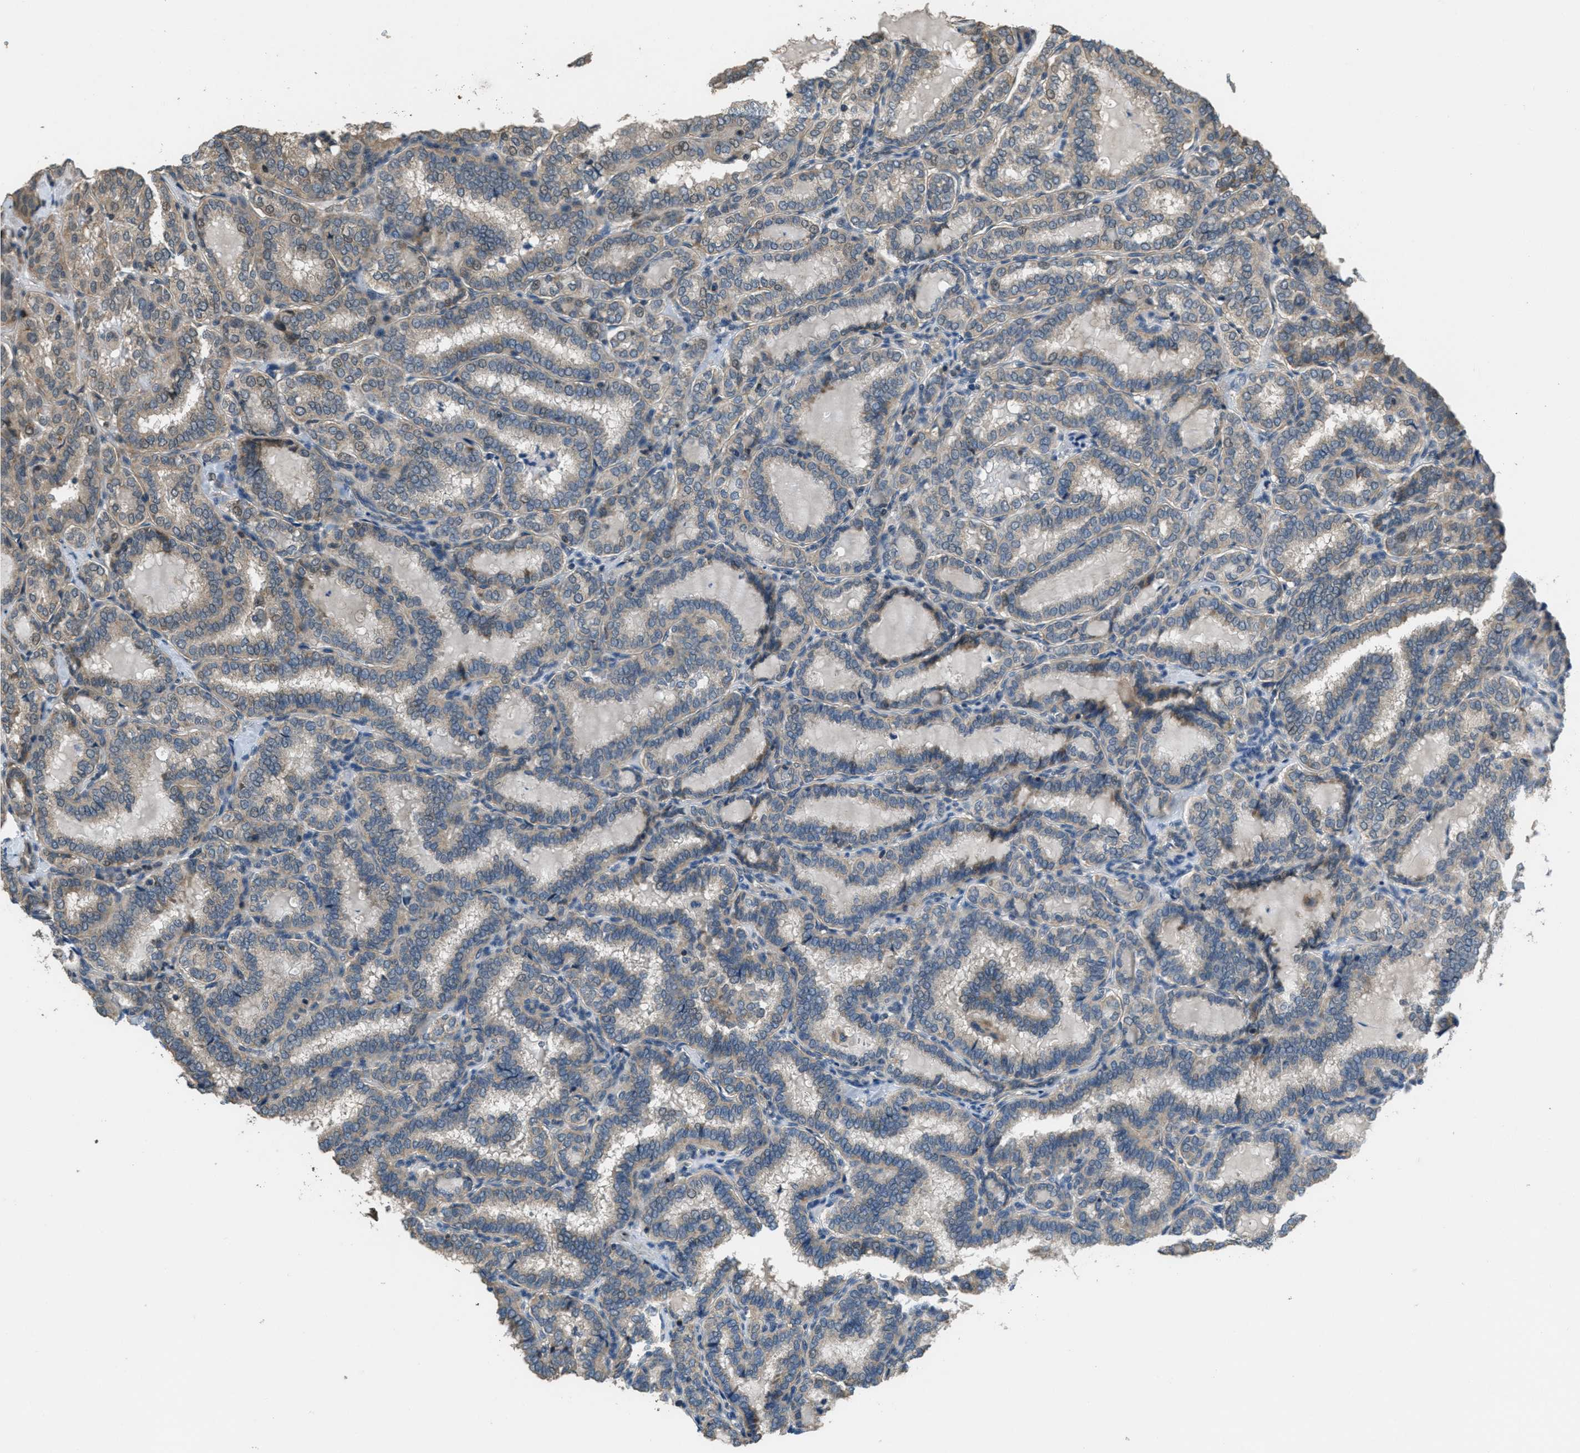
{"staining": {"intensity": "weak", "quantity": ">75%", "location": "cytoplasmic/membranous,nuclear"}, "tissue": "thyroid cancer", "cell_type": "Tumor cells", "image_type": "cancer", "snomed": [{"axis": "morphology", "description": "Normal tissue, NOS"}, {"axis": "morphology", "description": "Papillary adenocarcinoma, NOS"}, {"axis": "topography", "description": "Thyroid gland"}], "caption": "Immunohistochemical staining of thyroid cancer demonstrates low levels of weak cytoplasmic/membranous and nuclear protein positivity in about >75% of tumor cells.", "gene": "NAT1", "patient": {"sex": "female", "age": 30}}